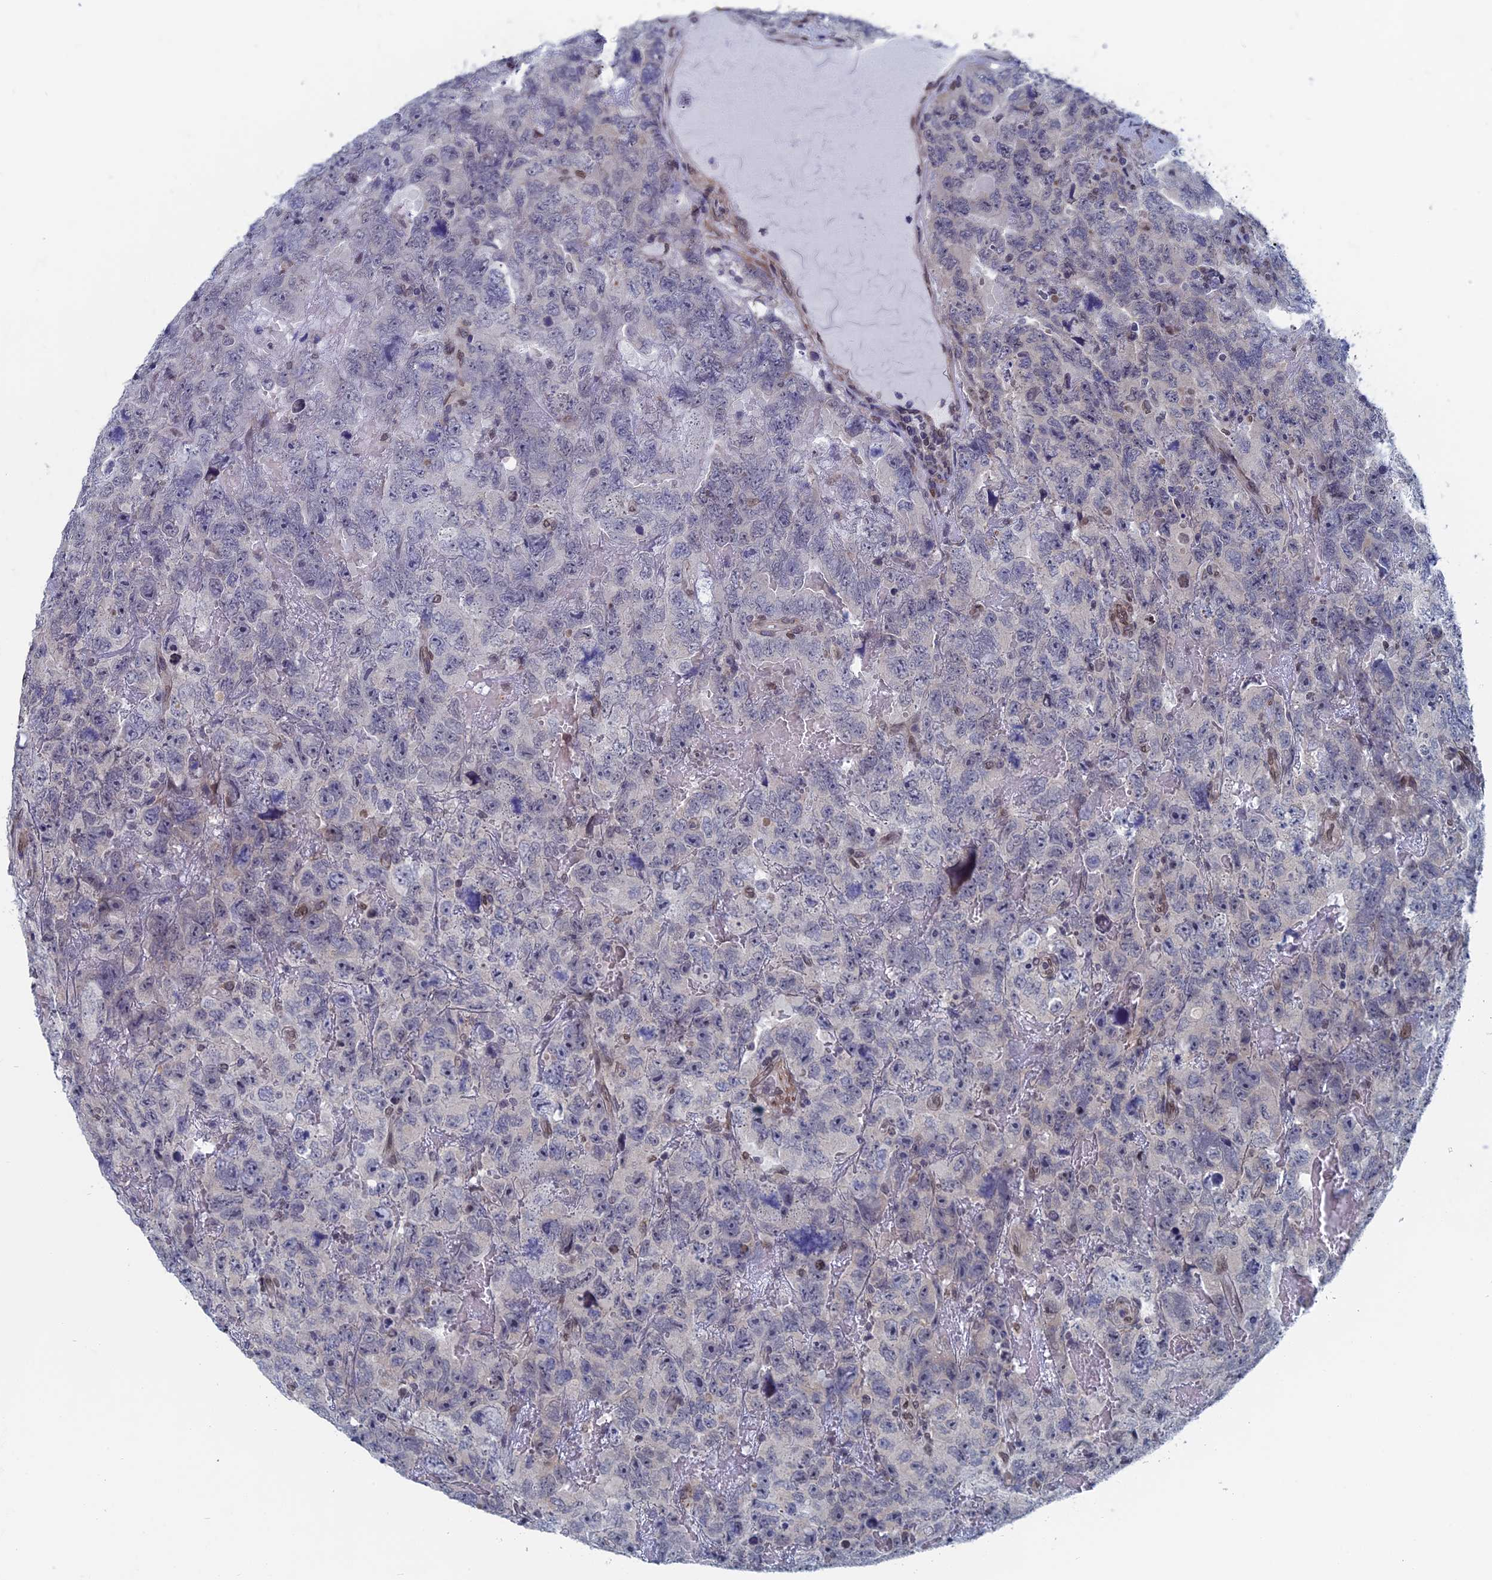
{"staining": {"intensity": "negative", "quantity": "none", "location": "none"}, "tissue": "testis cancer", "cell_type": "Tumor cells", "image_type": "cancer", "snomed": [{"axis": "morphology", "description": "Carcinoma, Embryonal, NOS"}, {"axis": "topography", "description": "Testis"}], "caption": "The immunohistochemistry image has no significant positivity in tumor cells of testis cancer tissue.", "gene": "MTRF1", "patient": {"sex": "male", "age": 45}}